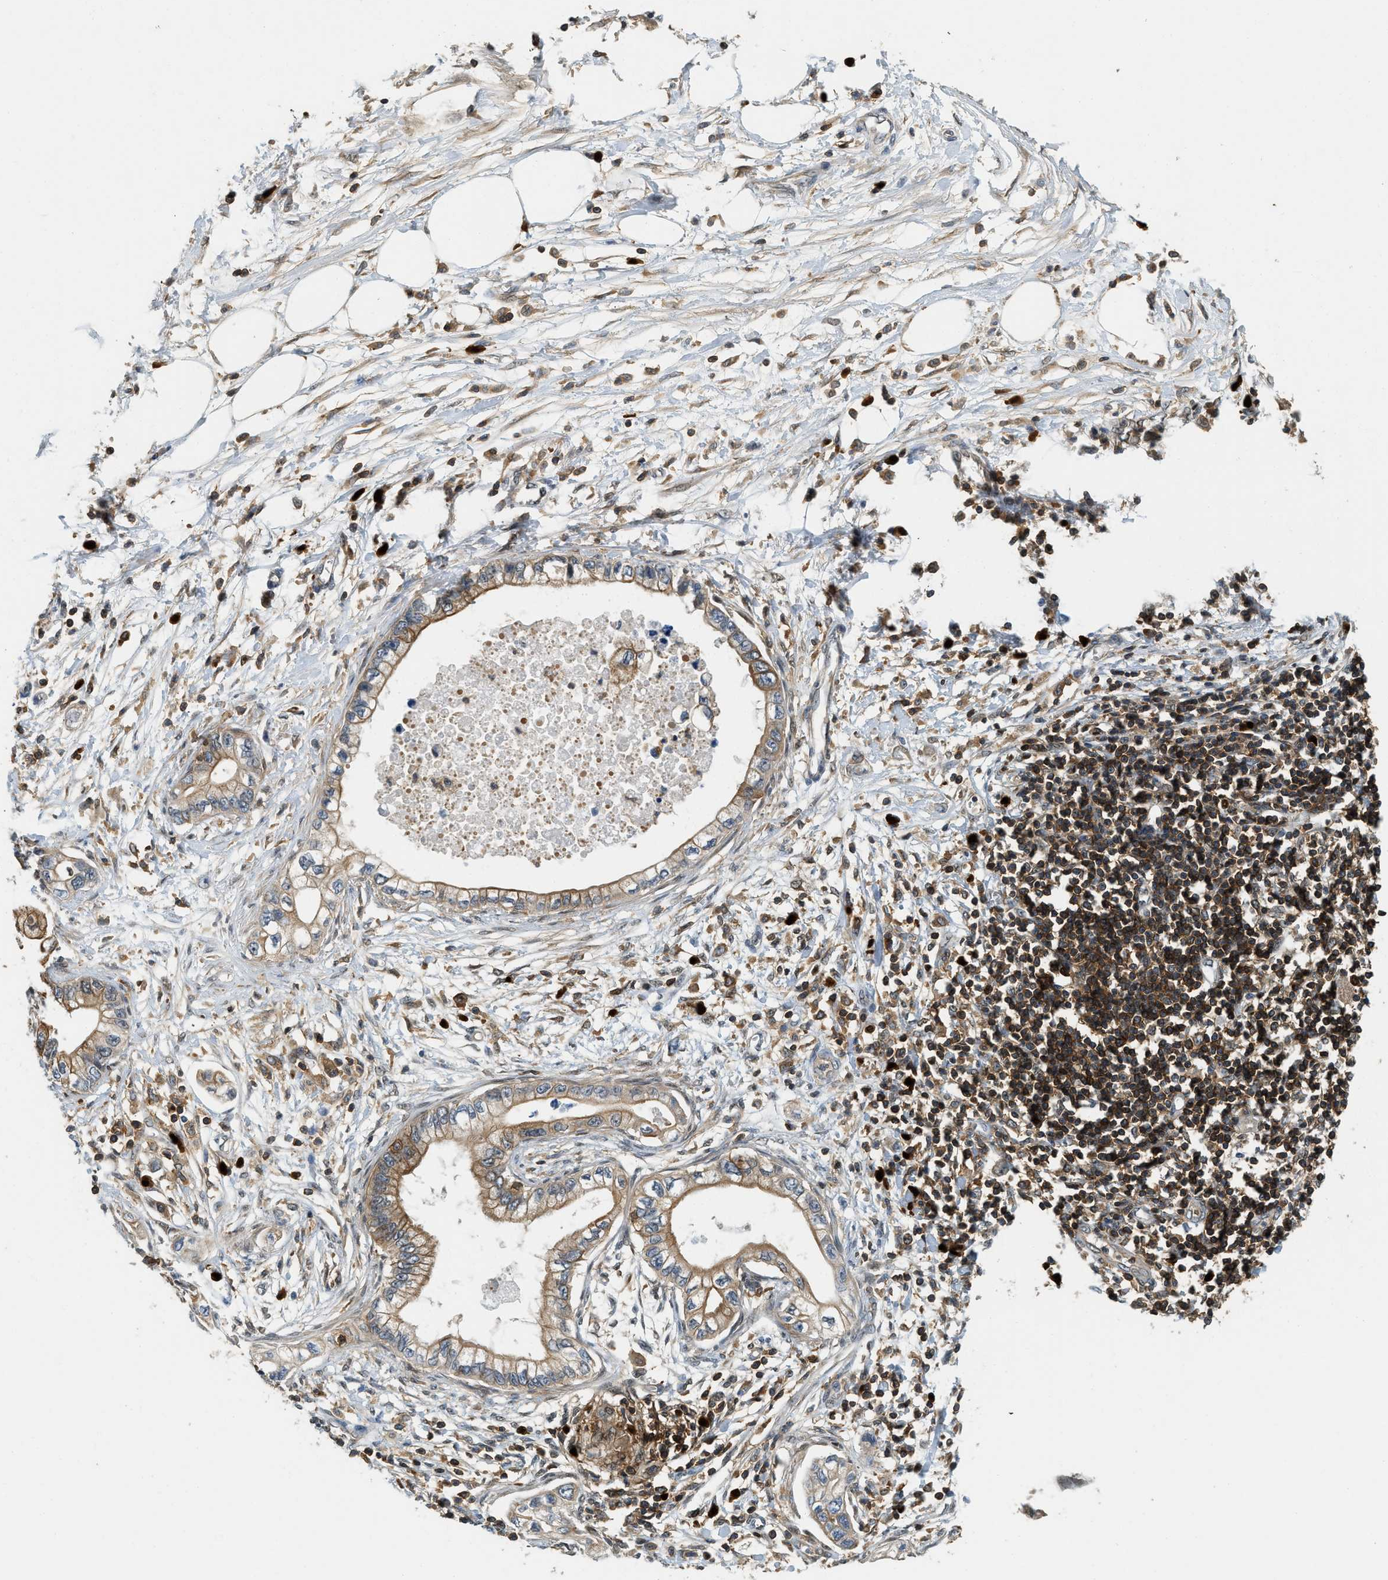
{"staining": {"intensity": "moderate", "quantity": ">75%", "location": "cytoplasmic/membranous"}, "tissue": "pancreatic cancer", "cell_type": "Tumor cells", "image_type": "cancer", "snomed": [{"axis": "morphology", "description": "Adenocarcinoma, NOS"}, {"axis": "topography", "description": "Pancreas"}], "caption": "Human pancreatic cancer stained with a protein marker demonstrates moderate staining in tumor cells.", "gene": "GMPPB", "patient": {"sex": "male", "age": 56}}